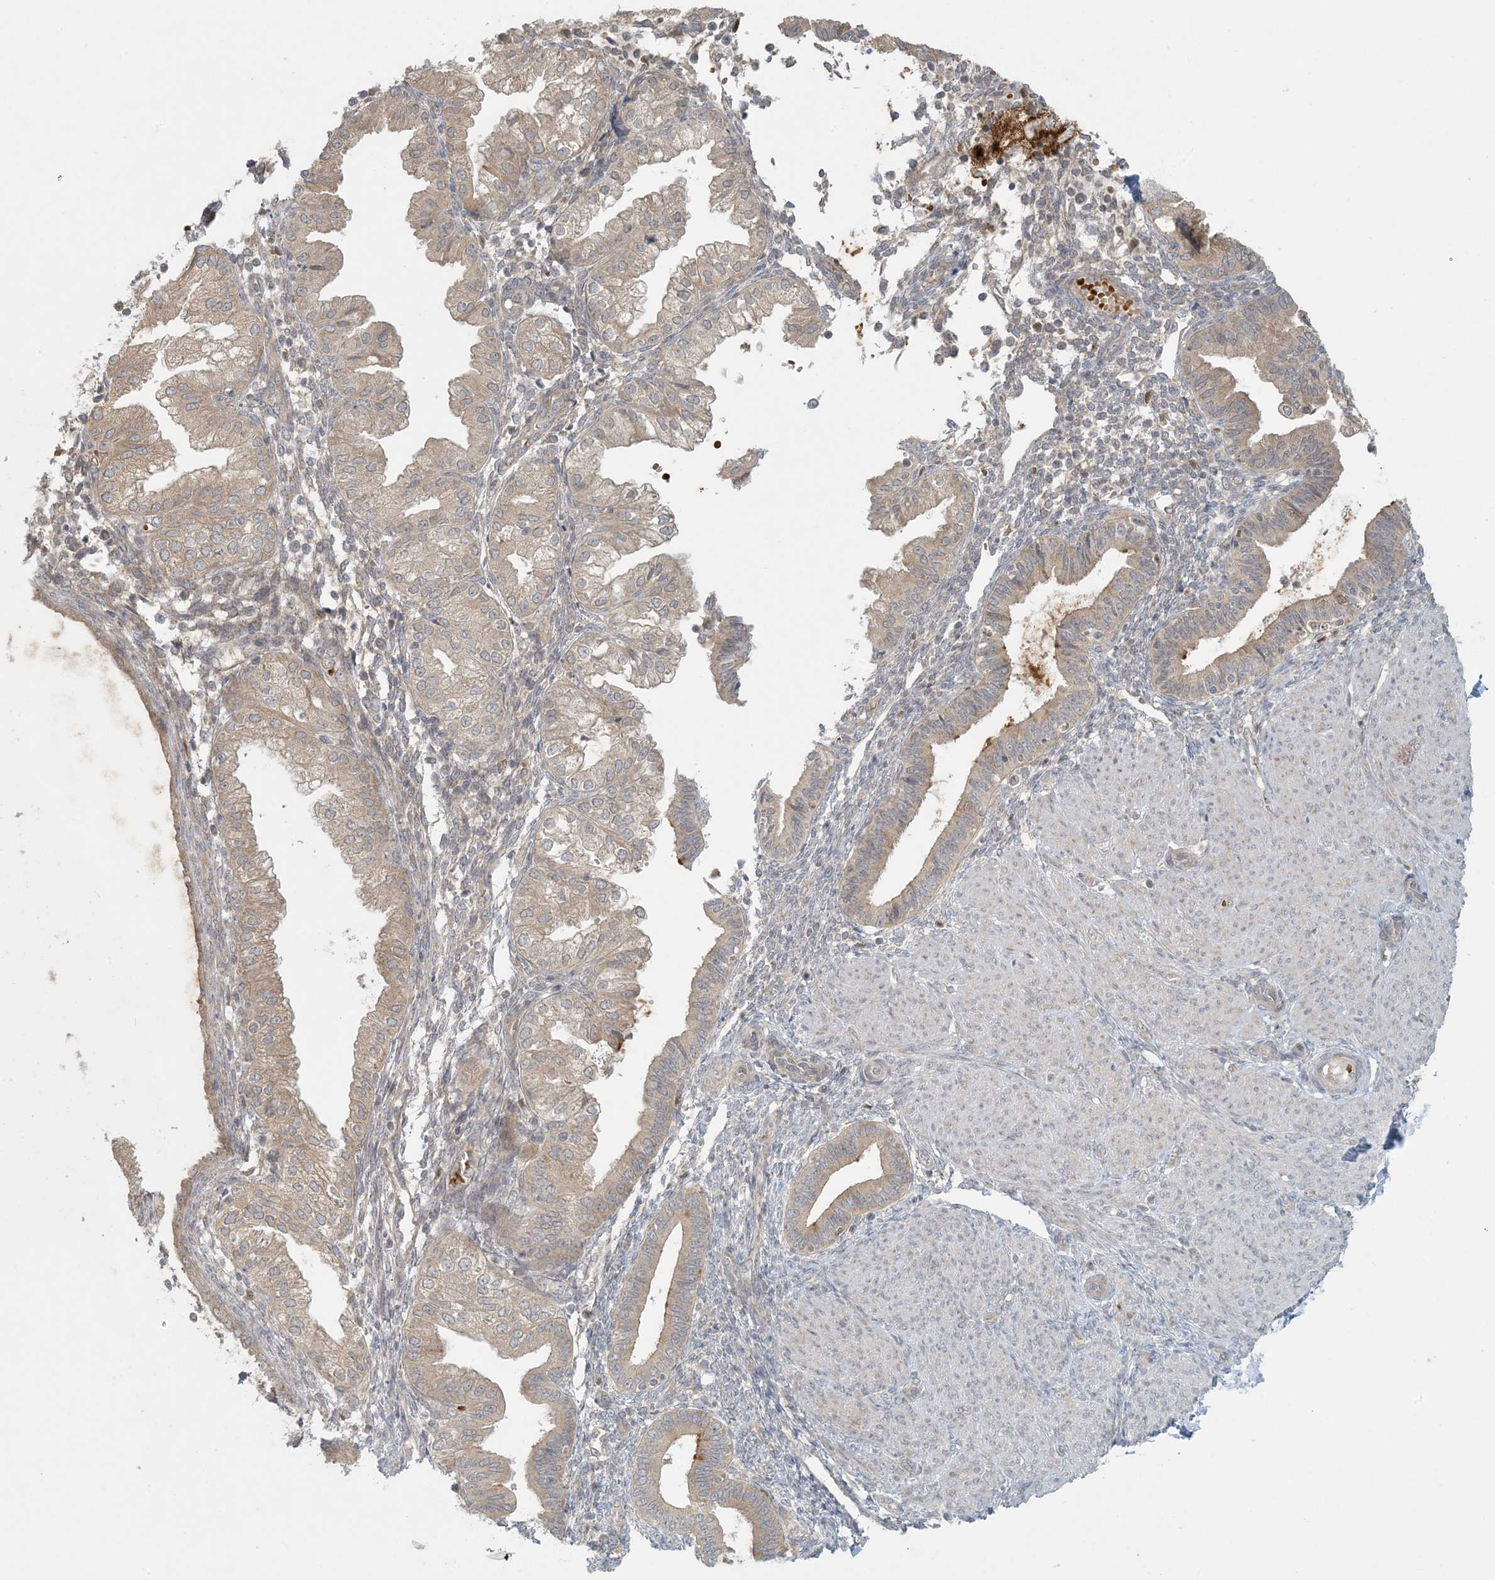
{"staining": {"intensity": "negative", "quantity": "none", "location": "none"}, "tissue": "endometrium", "cell_type": "Cells in endometrial stroma", "image_type": "normal", "snomed": [{"axis": "morphology", "description": "Normal tissue, NOS"}, {"axis": "topography", "description": "Endometrium"}], "caption": "IHC histopathology image of unremarkable endometrium: endometrium stained with DAB (3,3'-diaminobenzidine) demonstrates no significant protein staining in cells in endometrial stroma. (DAB immunohistochemistry with hematoxylin counter stain).", "gene": "CTDNEP1", "patient": {"sex": "female", "age": 53}}